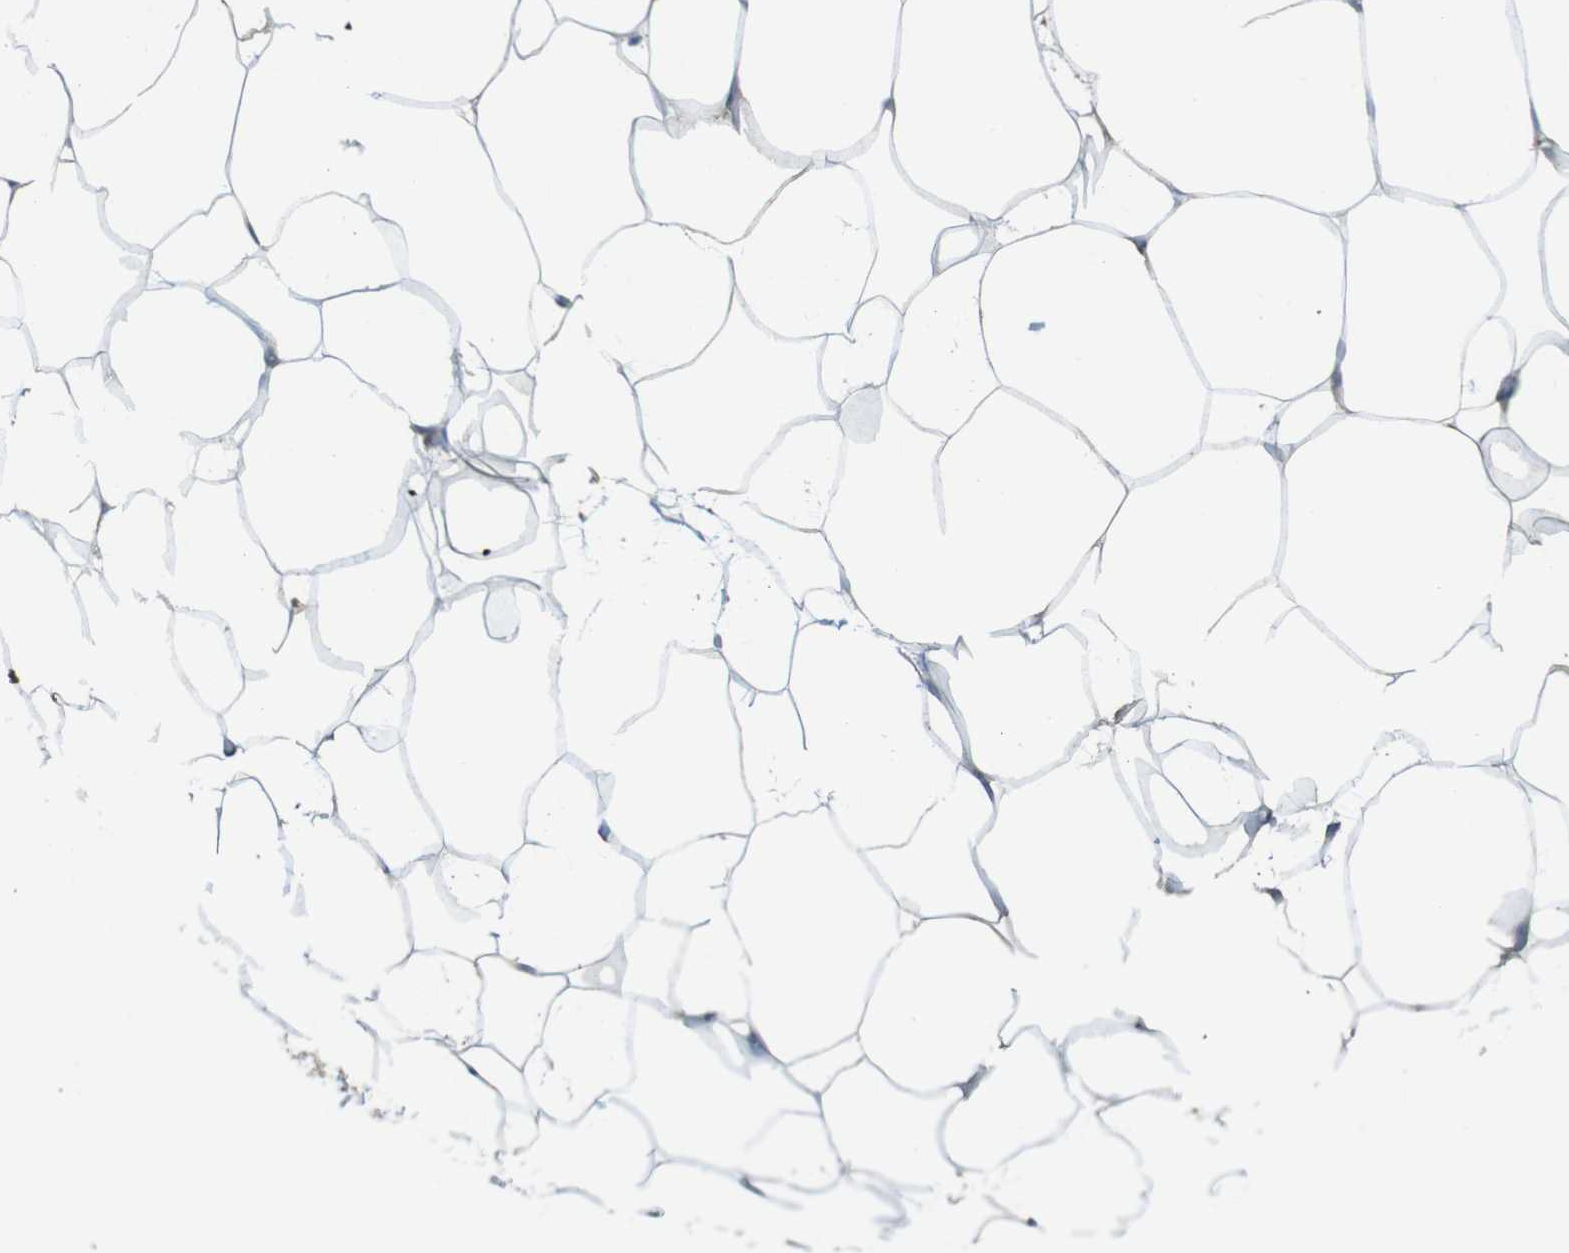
{"staining": {"intensity": "negative", "quantity": "none", "location": "none"}, "tissue": "adipose tissue", "cell_type": "Adipocytes", "image_type": "normal", "snomed": [{"axis": "morphology", "description": "Normal tissue, NOS"}, {"axis": "topography", "description": "Breast"}, {"axis": "topography", "description": "Adipose tissue"}], "caption": "Adipose tissue was stained to show a protein in brown. There is no significant expression in adipocytes. (DAB immunohistochemistry (IHC) visualized using brightfield microscopy, high magnification).", "gene": "BRI3BP", "patient": {"sex": "female", "age": 25}}